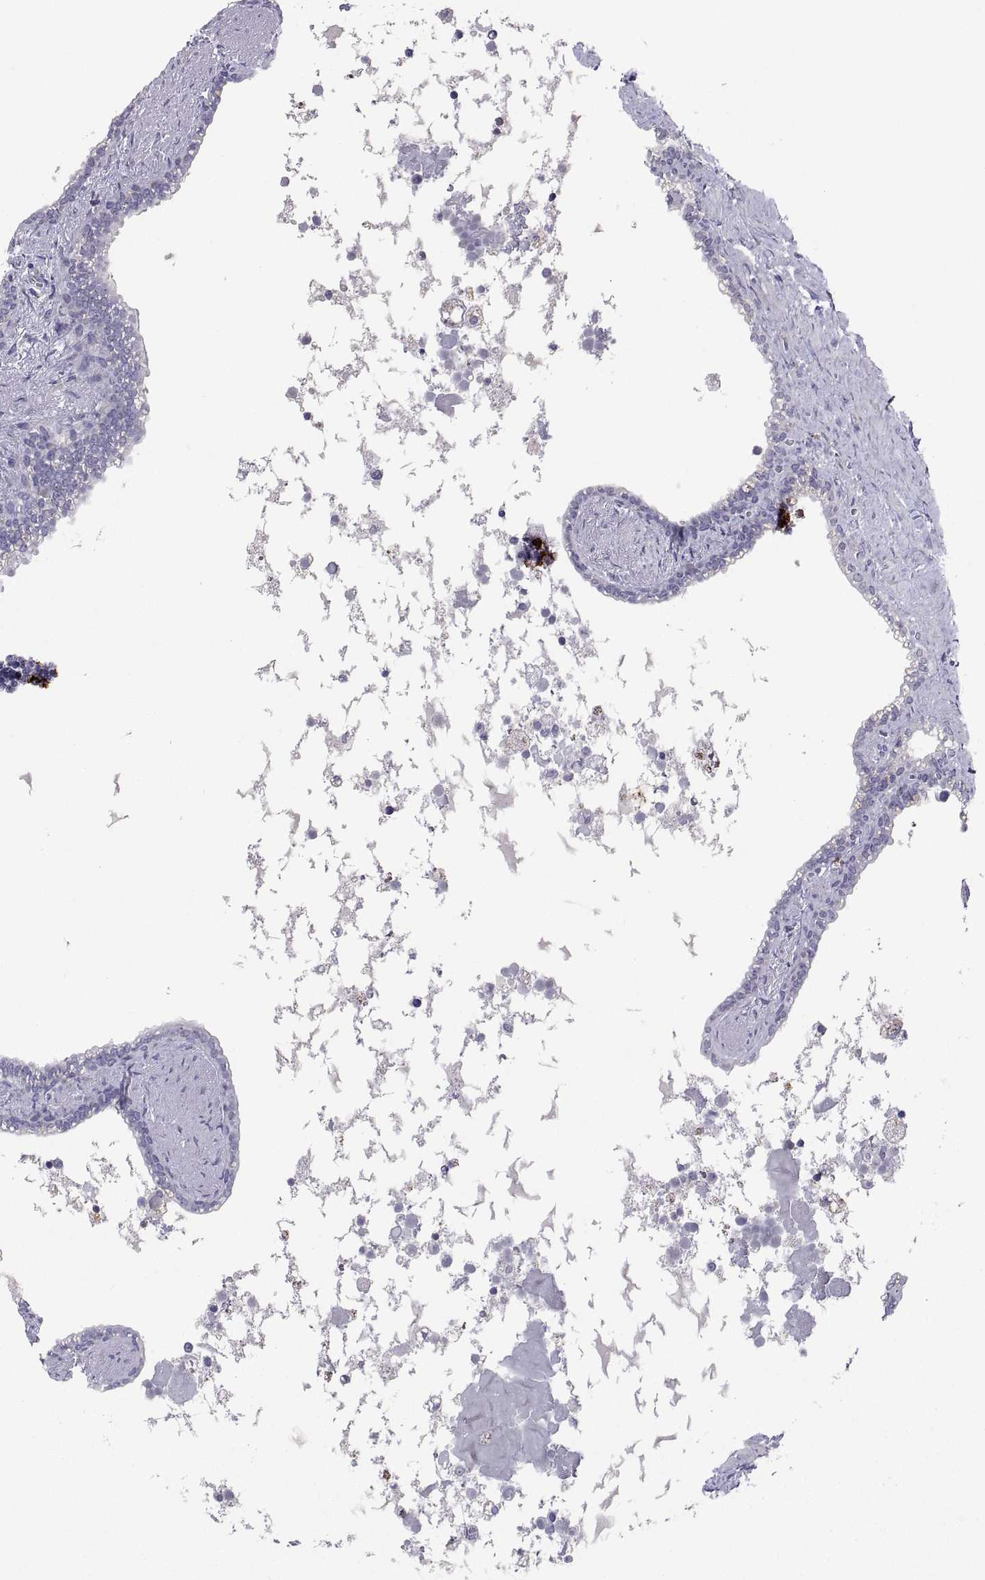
{"staining": {"intensity": "negative", "quantity": "none", "location": "none"}, "tissue": "seminal vesicle", "cell_type": "Glandular cells", "image_type": "normal", "snomed": [{"axis": "morphology", "description": "Normal tissue, NOS"}, {"axis": "morphology", "description": "Urothelial carcinoma, NOS"}, {"axis": "topography", "description": "Urinary bladder"}, {"axis": "topography", "description": "Seminal veicle"}], "caption": "Immunohistochemical staining of normal seminal vesicle reveals no significant staining in glandular cells.", "gene": "MS4A1", "patient": {"sex": "male", "age": 76}}